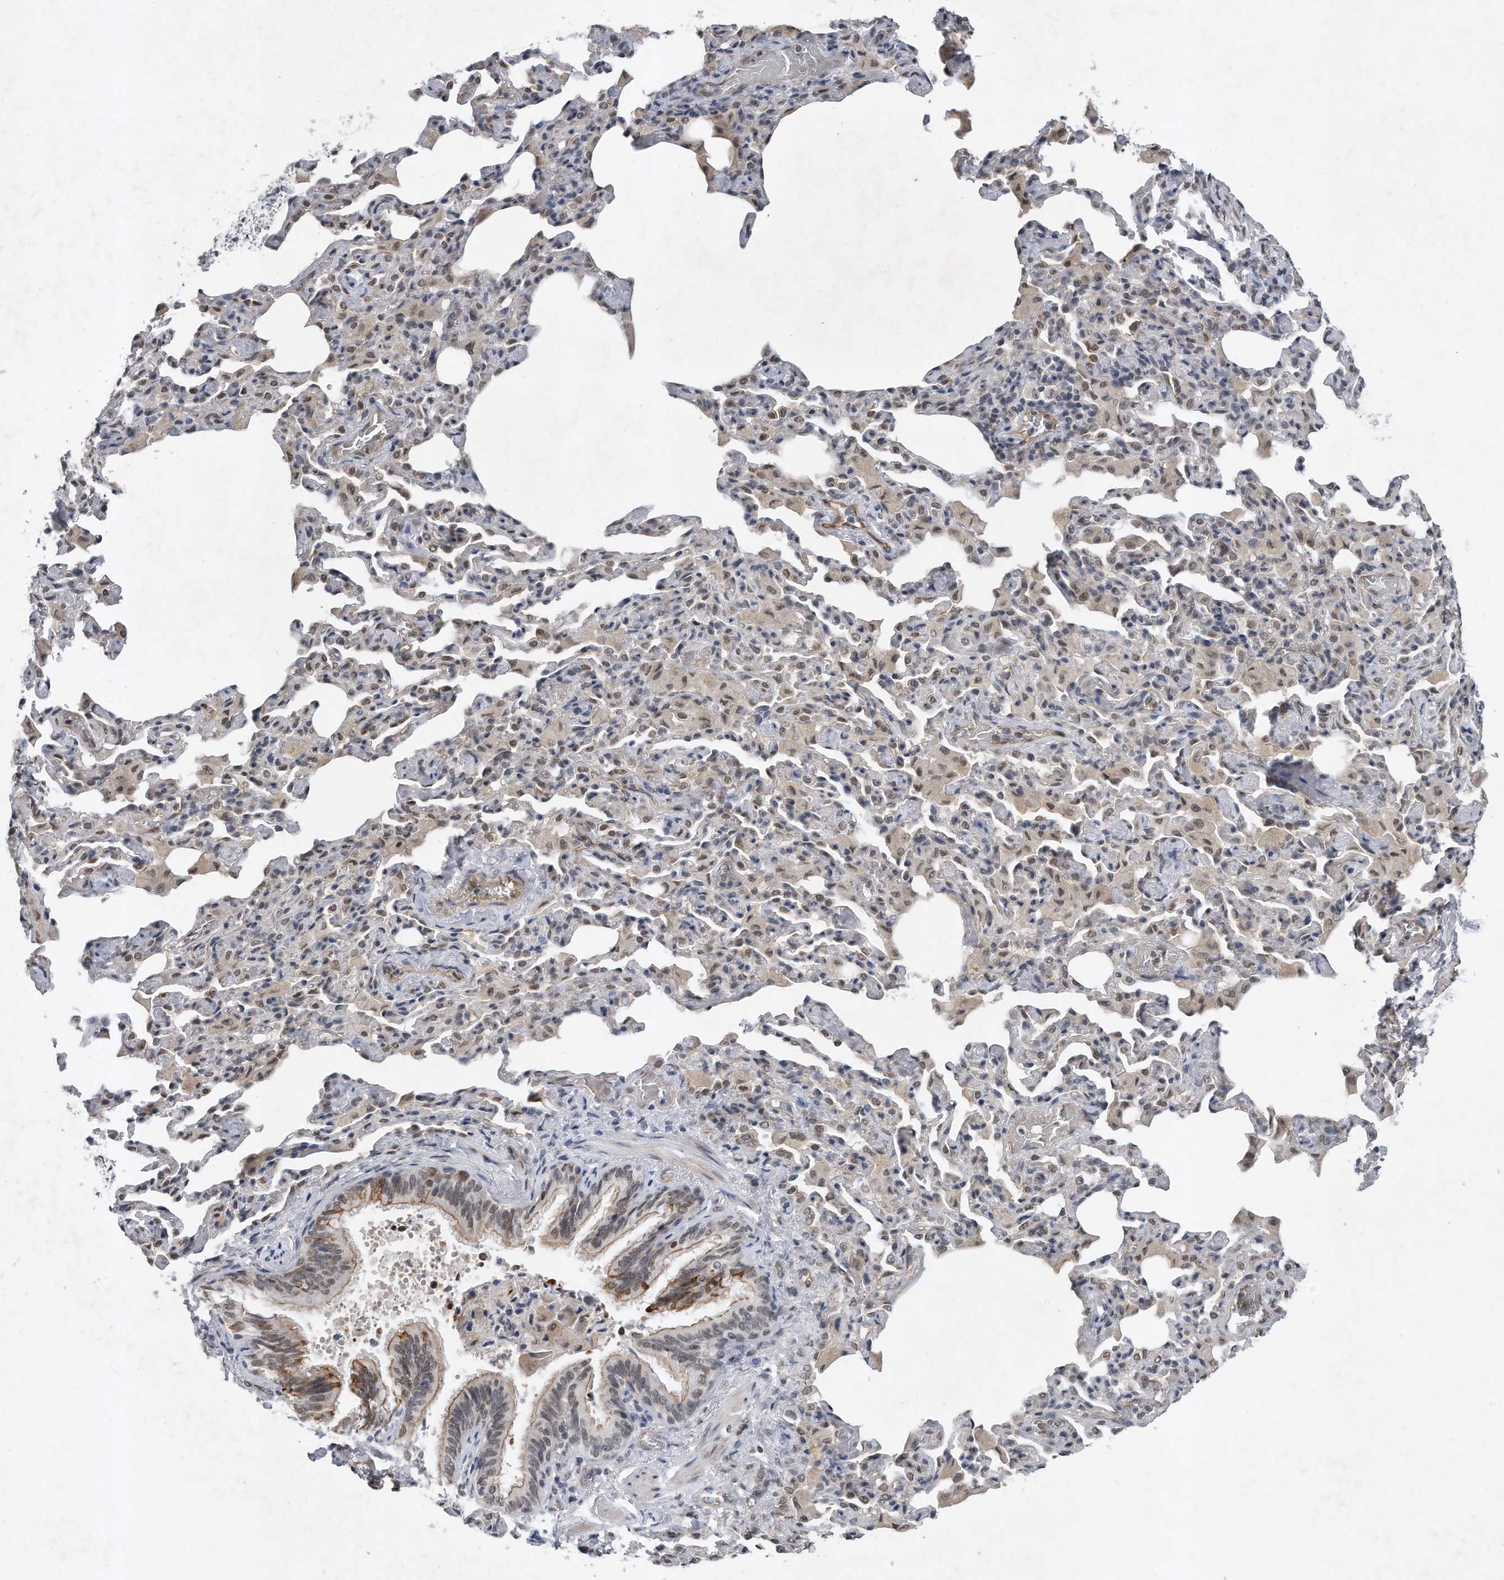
{"staining": {"intensity": "moderate", "quantity": "25%-75%", "location": "cytoplasmic/membranous,nuclear"}, "tissue": "bronchus", "cell_type": "Respiratory epithelial cells", "image_type": "normal", "snomed": [{"axis": "morphology", "description": "Normal tissue, NOS"}, {"axis": "morphology", "description": "Inflammation, NOS"}, {"axis": "topography", "description": "Lung"}], "caption": "Human bronchus stained for a protein (brown) displays moderate cytoplasmic/membranous,nuclear positive positivity in about 25%-75% of respiratory epithelial cells.", "gene": "TP53INP1", "patient": {"sex": "female", "age": 46}}